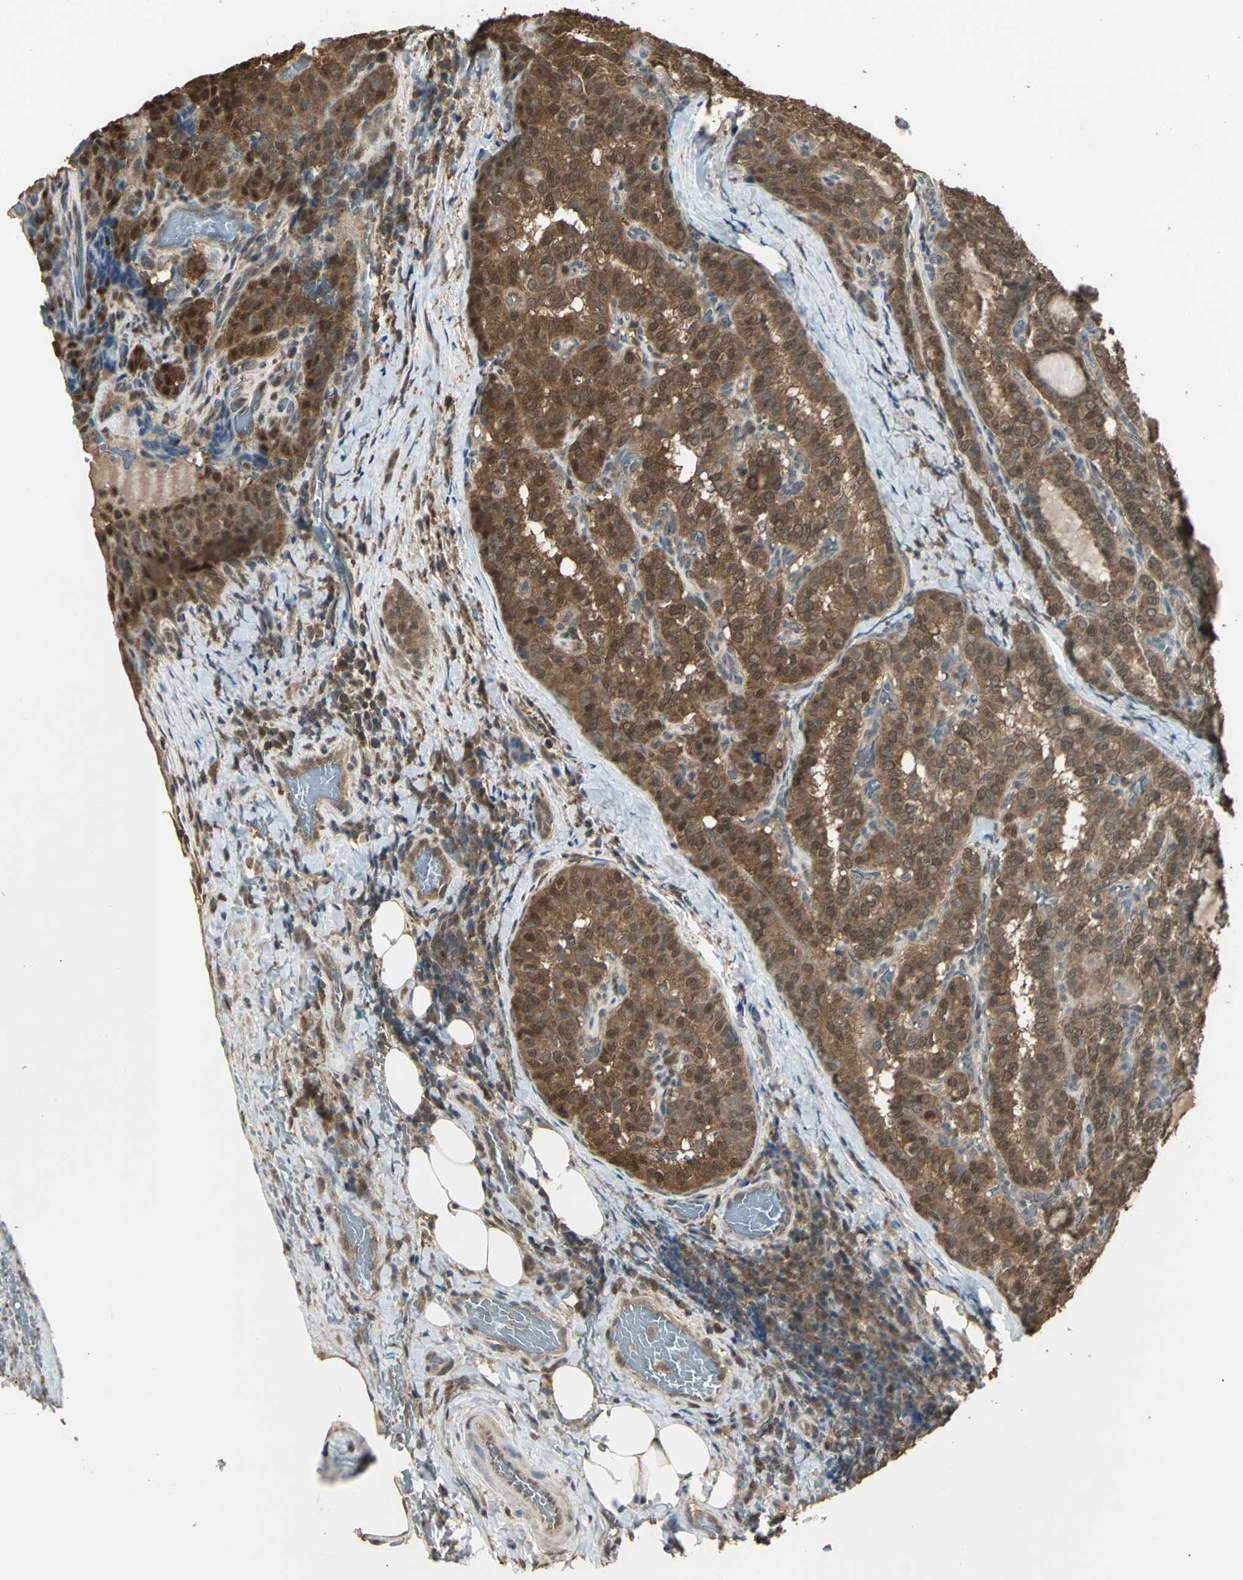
{"staining": {"intensity": "moderate", "quantity": ">75%", "location": "cytoplasmic/membranous,nuclear"}, "tissue": "thyroid cancer", "cell_type": "Tumor cells", "image_type": "cancer", "snomed": [{"axis": "morphology", "description": "Papillary adenocarcinoma, NOS"}, {"axis": "topography", "description": "Thyroid gland"}], "caption": "Moderate cytoplasmic/membranous and nuclear staining is present in approximately >75% of tumor cells in papillary adenocarcinoma (thyroid). The protein is stained brown, and the nuclei are stained in blue (DAB IHC with brightfield microscopy, high magnification).", "gene": "PARK7", "patient": {"sex": "female", "age": 30}}